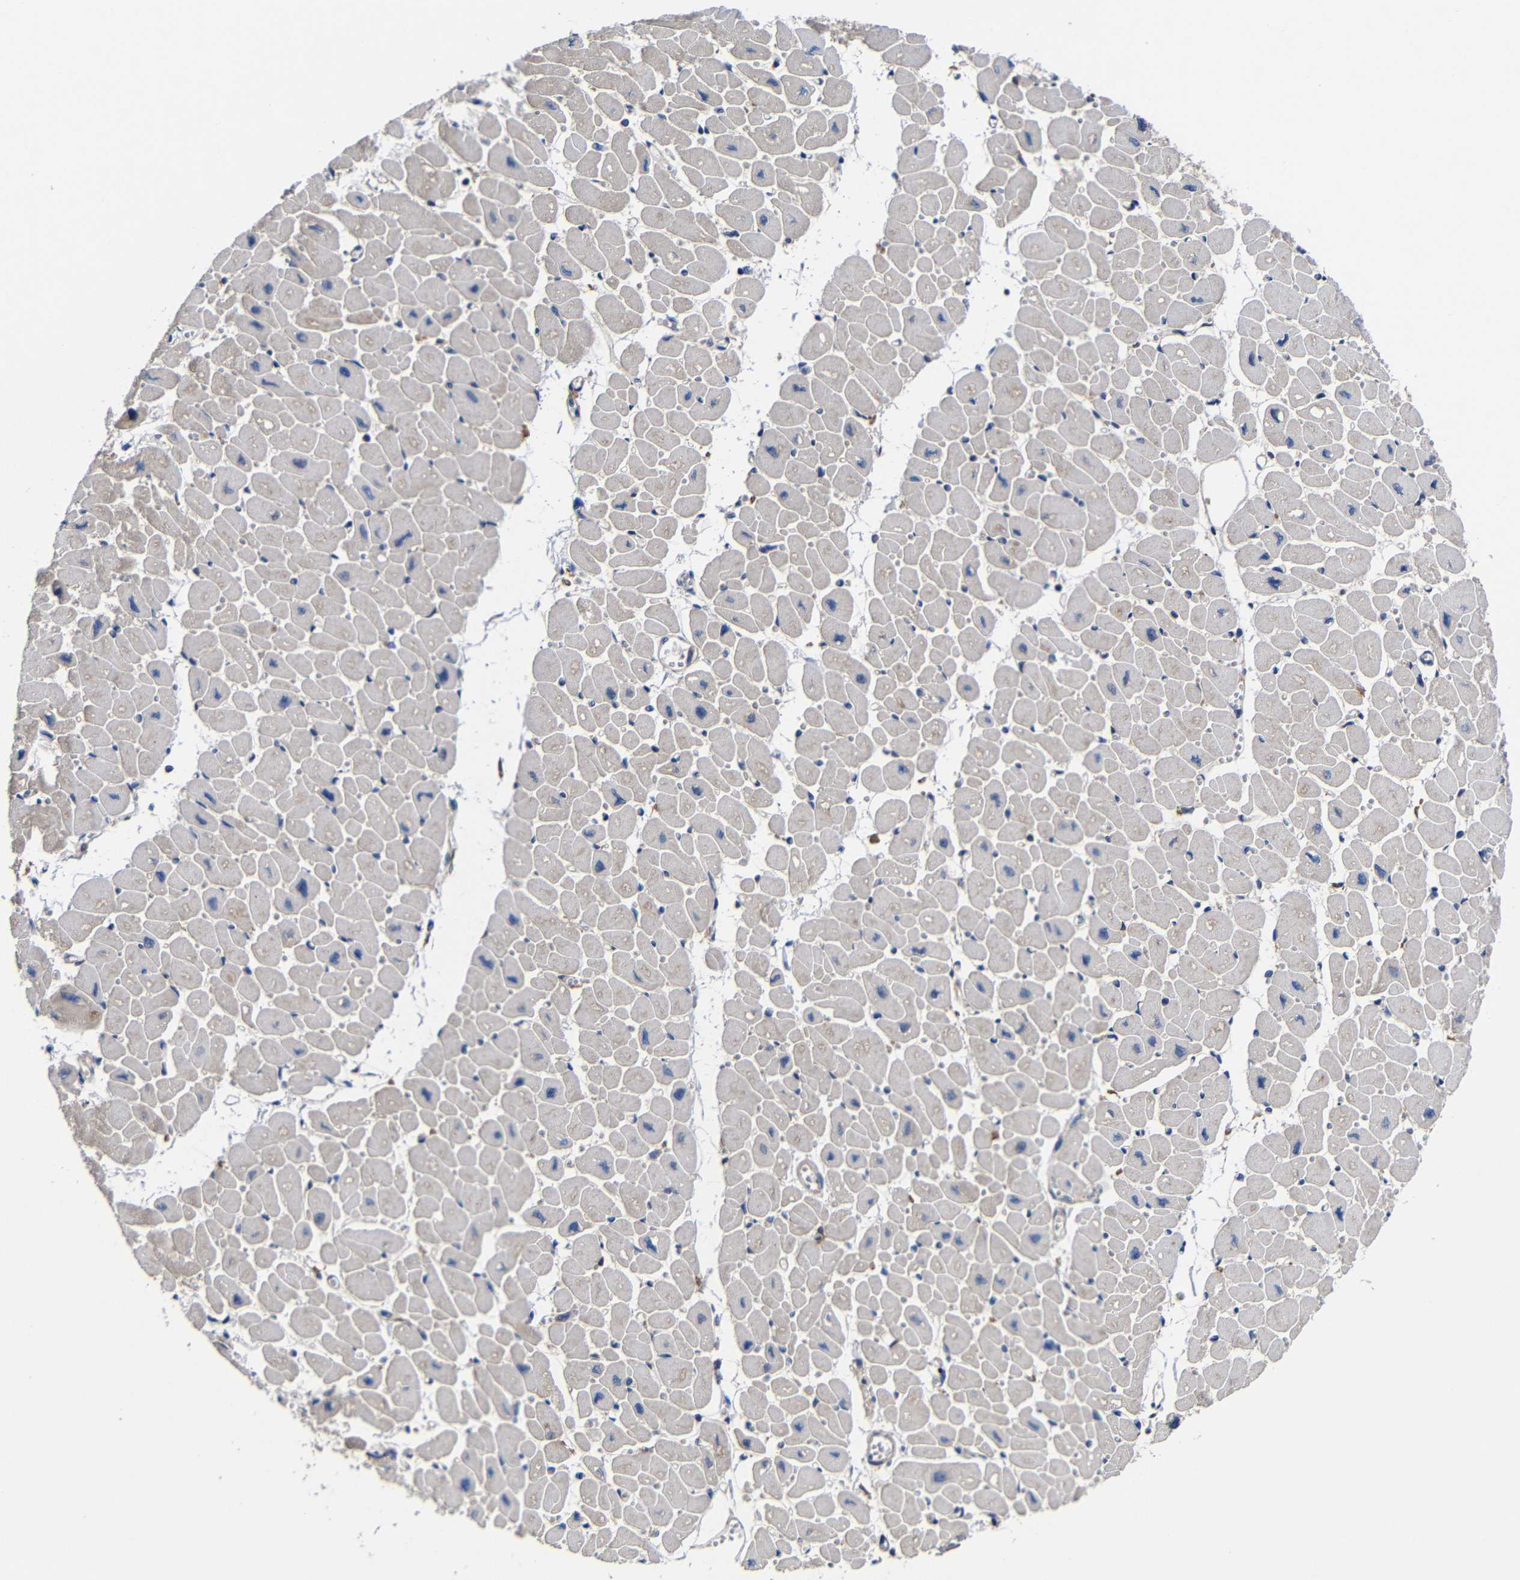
{"staining": {"intensity": "weak", "quantity": "25%-75%", "location": "cytoplasmic/membranous"}, "tissue": "heart muscle", "cell_type": "Cardiomyocytes", "image_type": "normal", "snomed": [{"axis": "morphology", "description": "Normal tissue, NOS"}, {"axis": "topography", "description": "Heart"}], "caption": "The photomicrograph exhibits staining of benign heart muscle, revealing weak cytoplasmic/membranous protein positivity (brown color) within cardiomyocytes.", "gene": "LPAR5", "patient": {"sex": "female", "age": 54}}